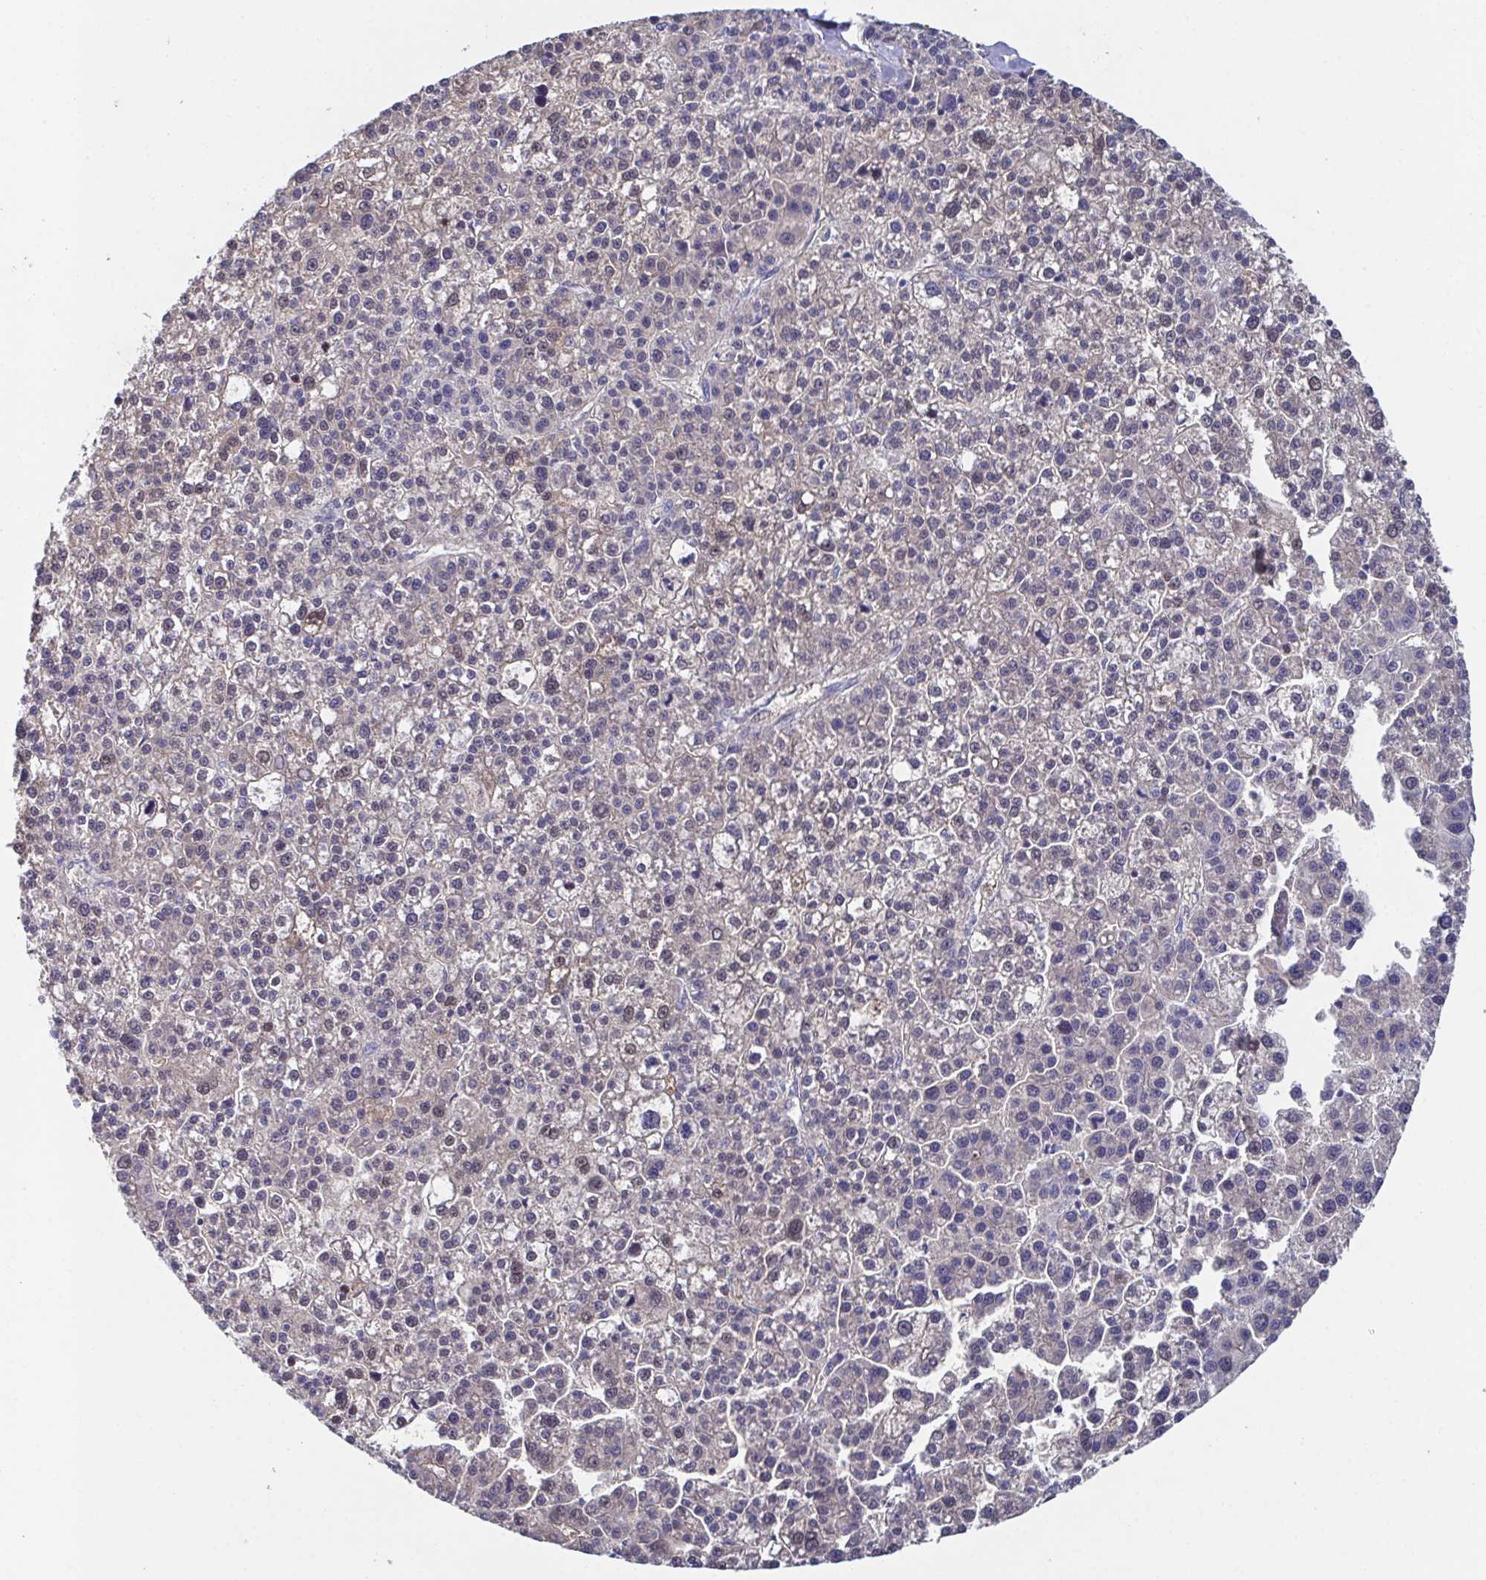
{"staining": {"intensity": "weak", "quantity": "<25%", "location": "nuclear"}, "tissue": "liver cancer", "cell_type": "Tumor cells", "image_type": "cancer", "snomed": [{"axis": "morphology", "description": "Carcinoma, Hepatocellular, NOS"}, {"axis": "topography", "description": "Liver"}], "caption": "Protein analysis of liver cancer (hepatocellular carcinoma) demonstrates no significant staining in tumor cells.", "gene": "SSC4D", "patient": {"sex": "female", "age": 58}}